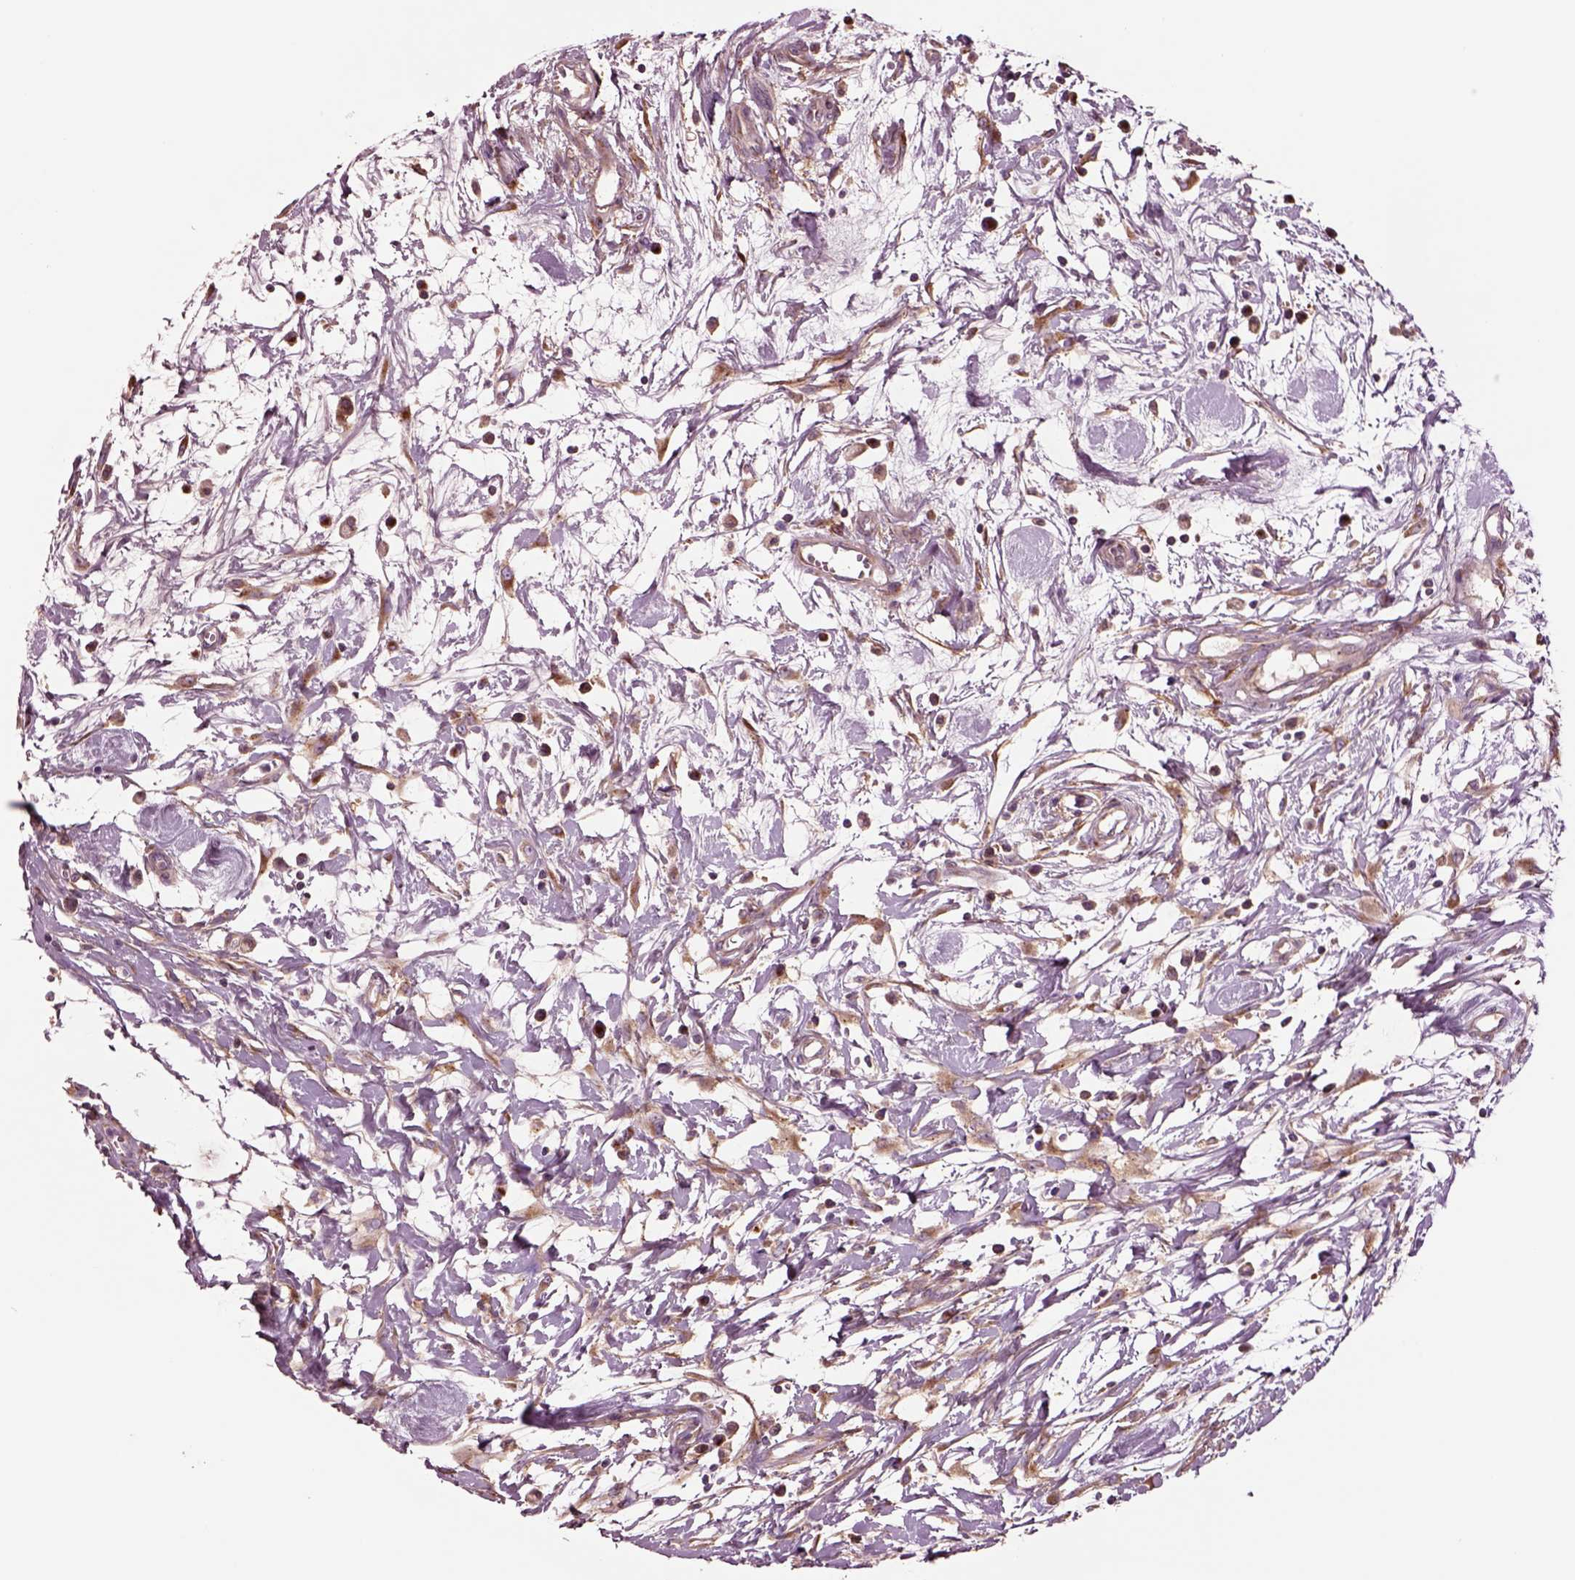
{"staining": {"intensity": "moderate", "quantity": ">75%", "location": "cytoplasmic/membranous"}, "tissue": "testis cancer", "cell_type": "Tumor cells", "image_type": "cancer", "snomed": [{"axis": "morphology", "description": "Carcinoma, Embryonal, NOS"}, {"axis": "morphology", "description": "Teratoma, malignant, NOS"}, {"axis": "topography", "description": "Testis"}], "caption": "High-magnification brightfield microscopy of testis cancer stained with DAB (3,3'-diaminobenzidine) (brown) and counterstained with hematoxylin (blue). tumor cells exhibit moderate cytoplasmic/membranous positivity is identified in approximately>75% of cells. Ihc stains the protein in brown and the nuclei are stained blue.", "gene": "SEC23A", "patient": {"sex": "male", "age": 44}}